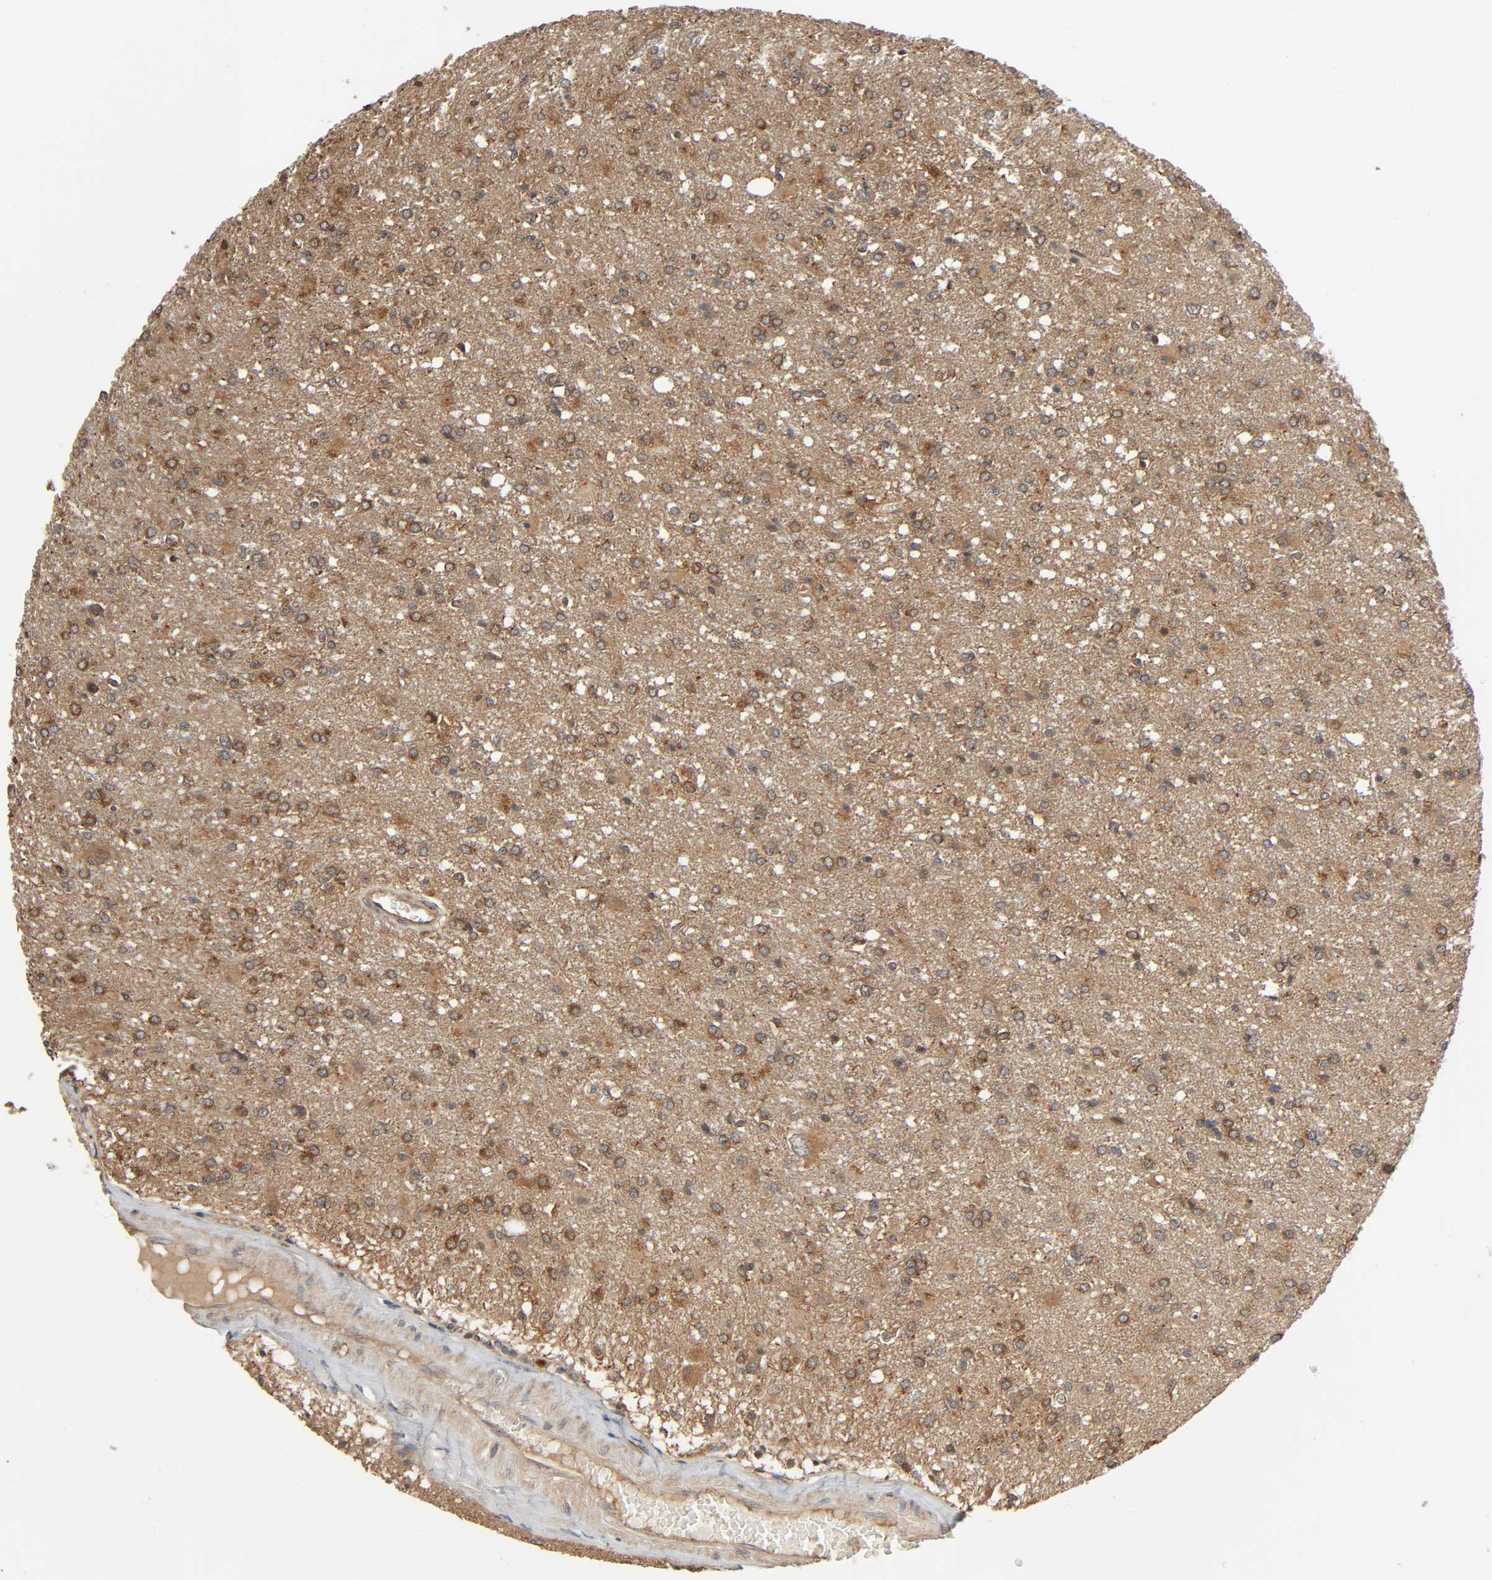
{"staining": {"intensity": "moderate", "quantity": ">75%", "location": "cytoplasmic/membranous"}, "tissue": "glioma", "cell_type": "Tumor cells", "image_type": "cancer", "snomed": [{"axis": "morphology", "description": "Glioma, malignant, High grade"}, {"axis": "topography", "description": "Cerebral cortex"}], "caption": "Immunohistochemical staining of human glioma displays moderate cytoplasmic/membranous protein staining in approximately >75% of tumor cells.", "gene": "PPP2R1B", "patient": {"sex": "male", "age": 76}}